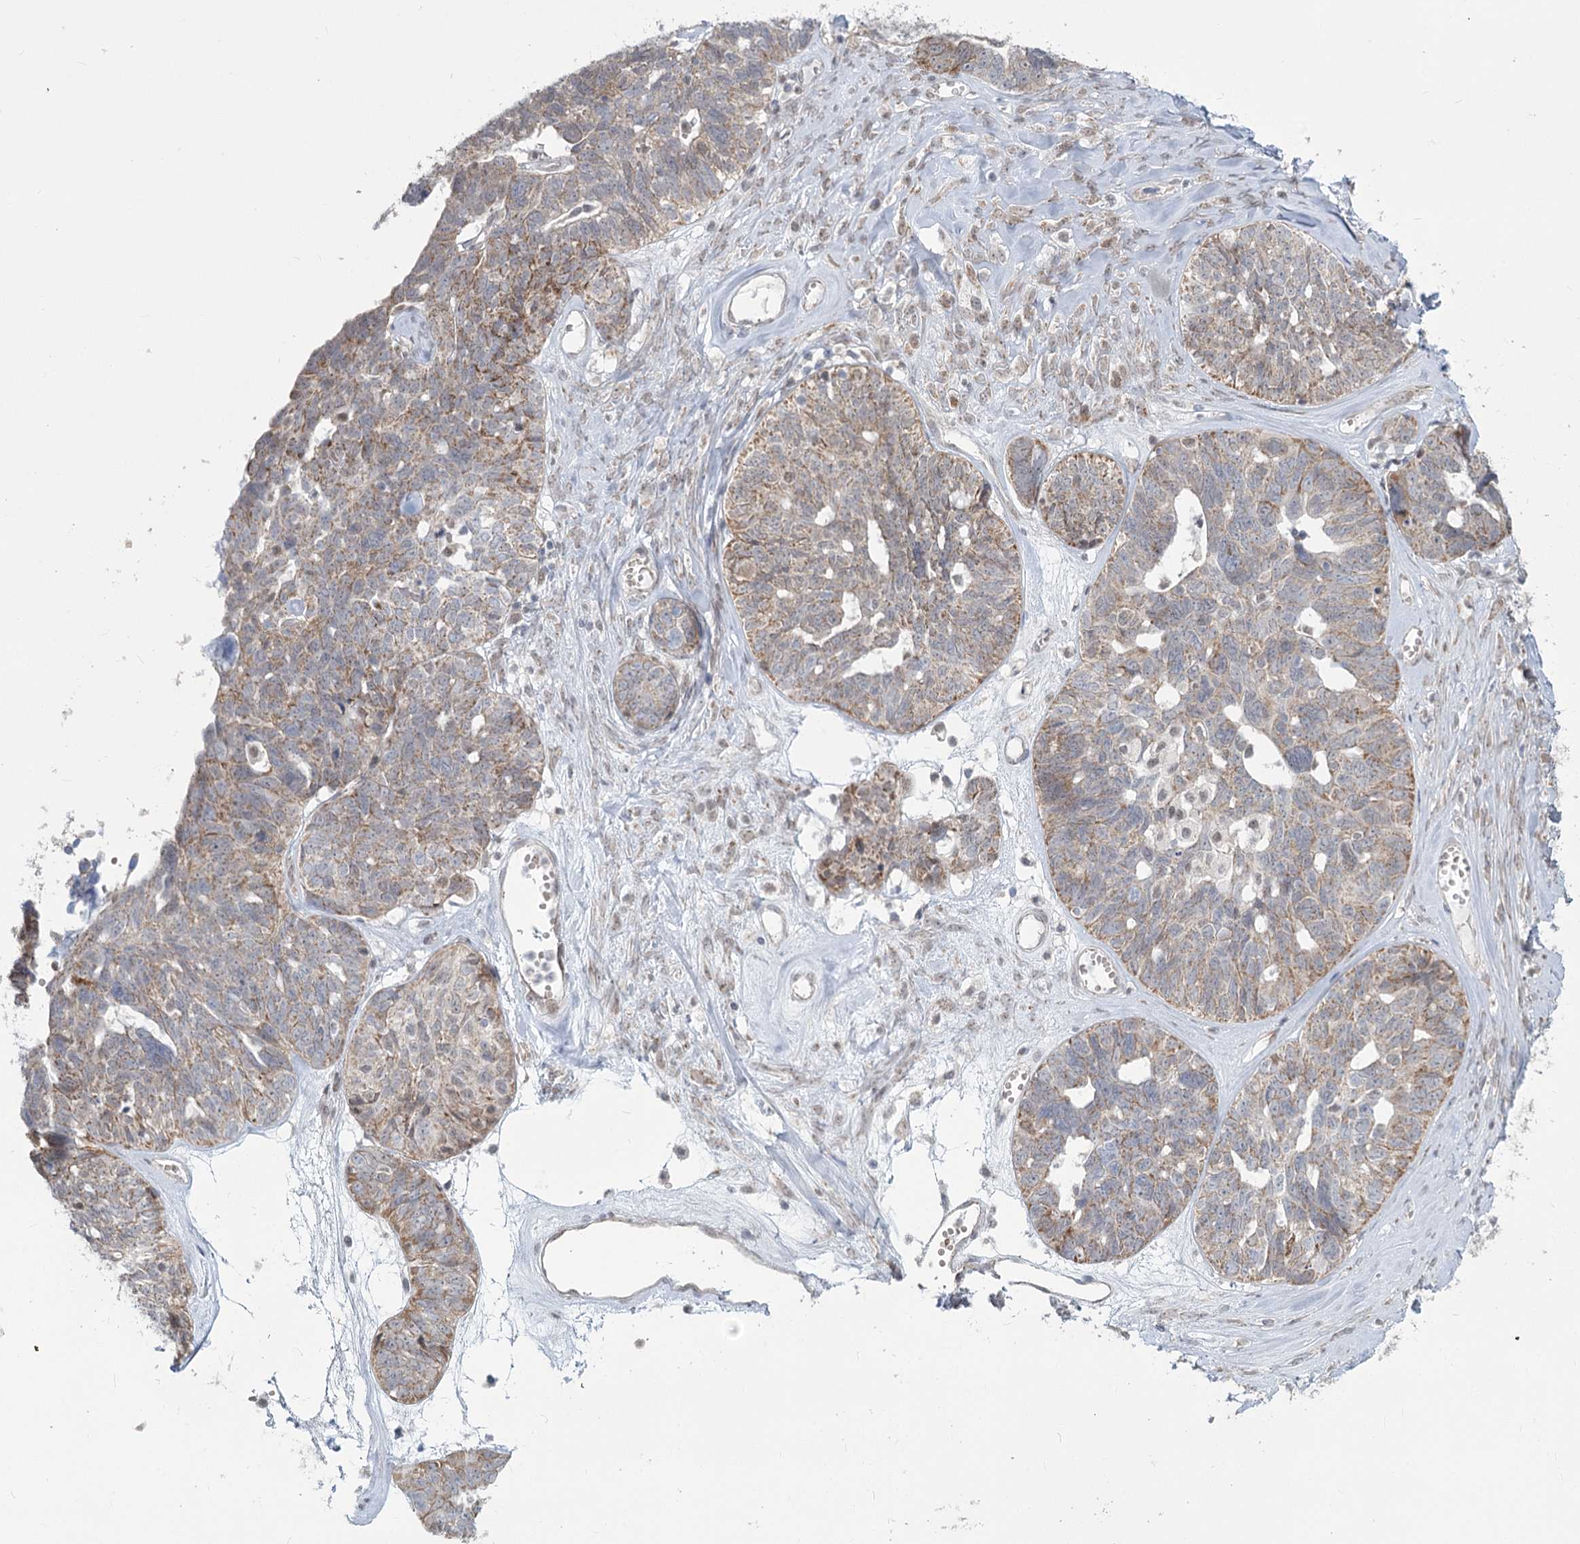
{"staining": {"intensity": "weak", "quantity": "25%-75%", "location": "cytoplasmic/membranous"}, "tissue": "ovarian cancer", "cell_type": "Tumor cells", "image_type": "cancer", "snomed": [{"axis": "morphology", "description": "Cystadenocarcinoma, serous, NOS"}, {"axis": "topography", "description": "Ovary"}], "caption": "An image of human ovarian cancer stained for a protein demonstrates weak cytoplasmic/membranous brown staining in tumor cells. Ihc stains the protein in brown and the nuclei are stained blue.", "gene": "MTG1", "patient": {"sex": "female", "age": 79}}